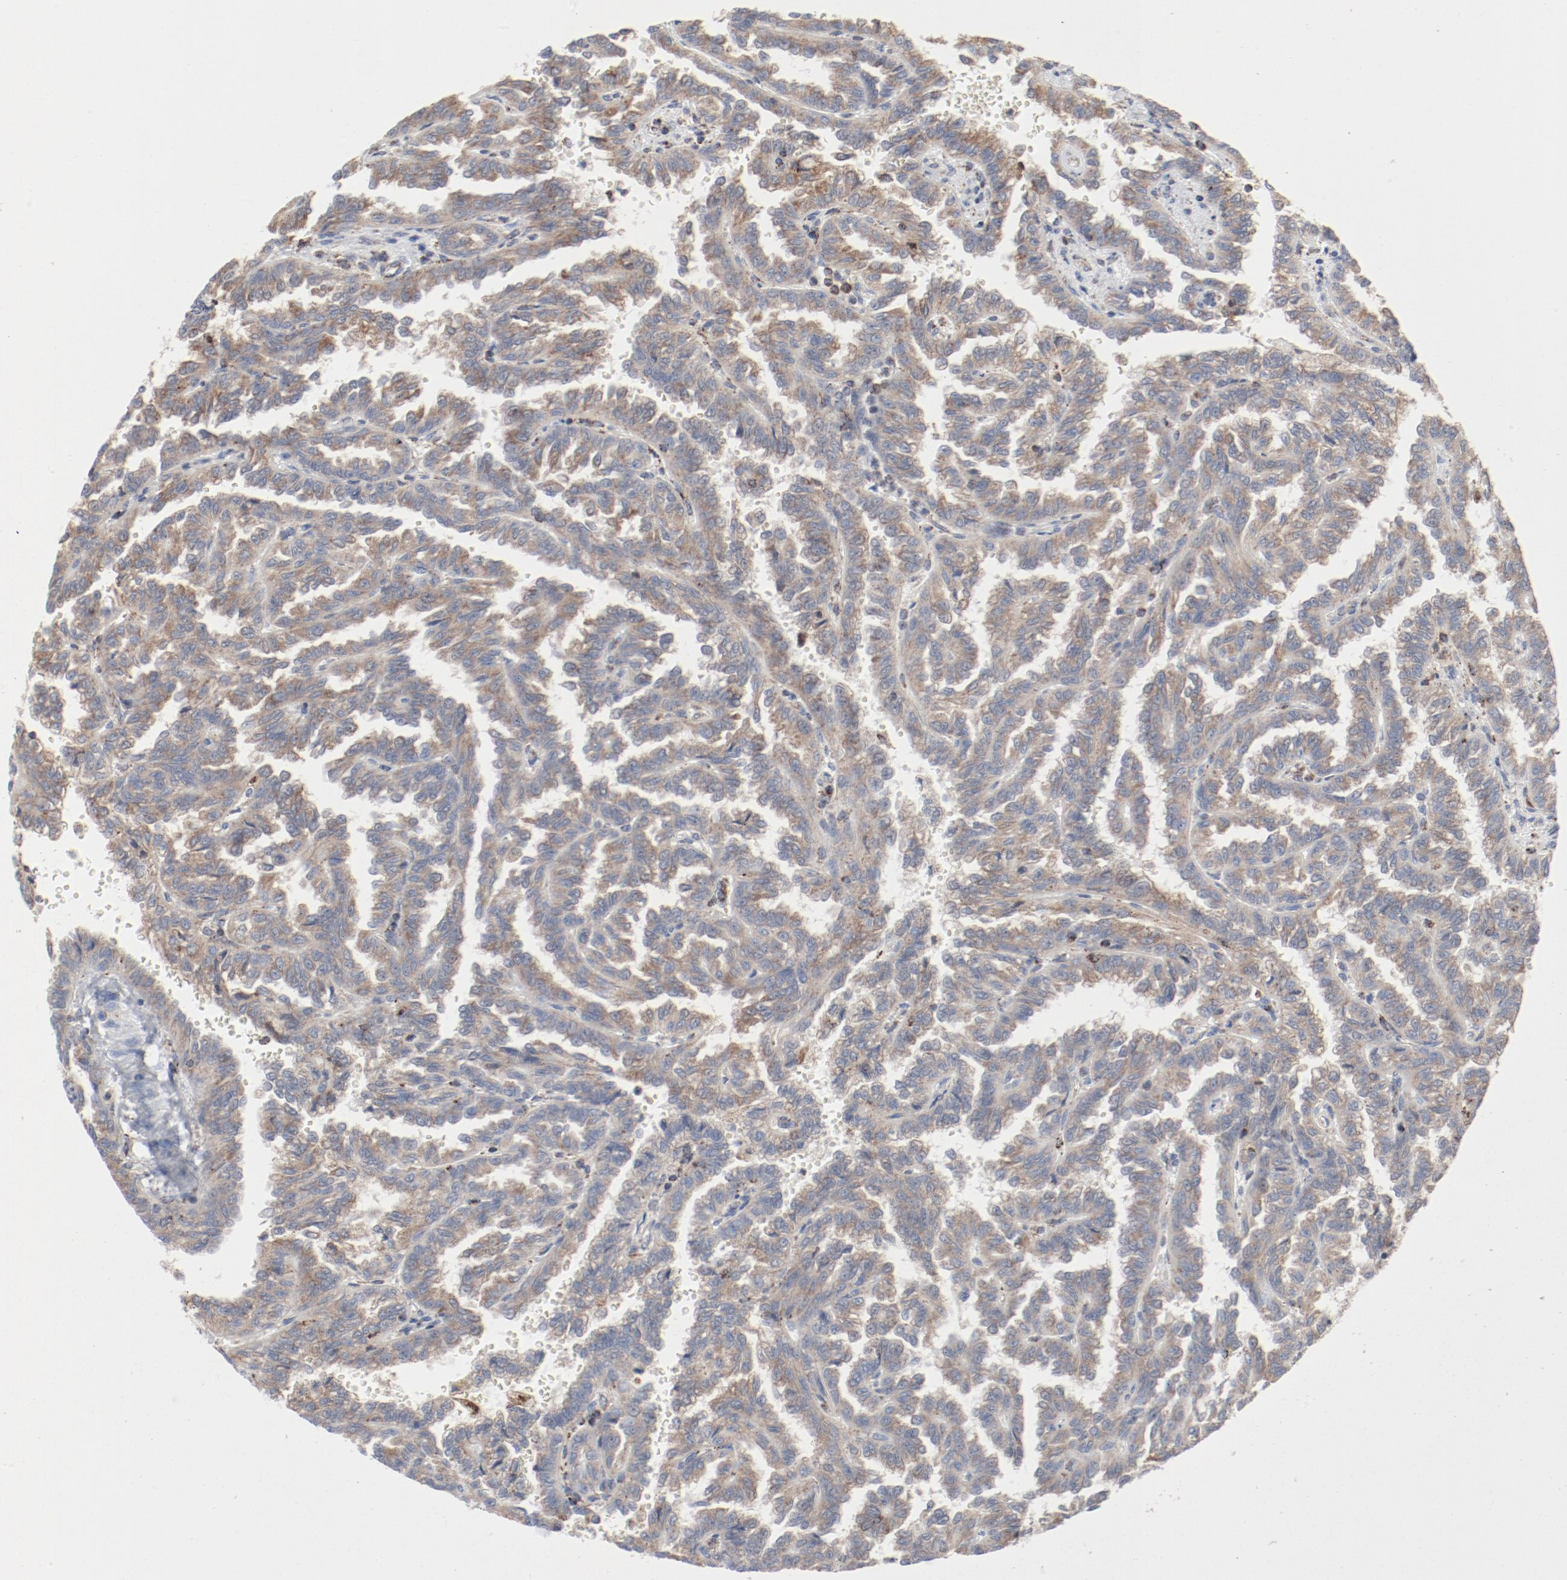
{"staining": {"intensity": "weak", "quantity": "25%-75%", "location": "cytoplasmic/membranous"}, "tissue": "renal cancer", "cell_type": "Tumor cells", "image_type": "cancer", "snomed": [{"axis": "morphology", "description": "Inflammation, NOS"}, {"axis": "morphology", "description": "Adenocarcinoma, NOS"}, {"axis": "topography", "description": "Kidney"}], "caption": "Protein expression analysis of renal cancer (adenocarcinoma) displays weak cytoplasmic/membranous staining in about 25%-75% of tumor cells. (IHC, brightfield microscopy, high magnification).", "gene": "SETD3", "patient": {"sex": "male", "age": 68}}